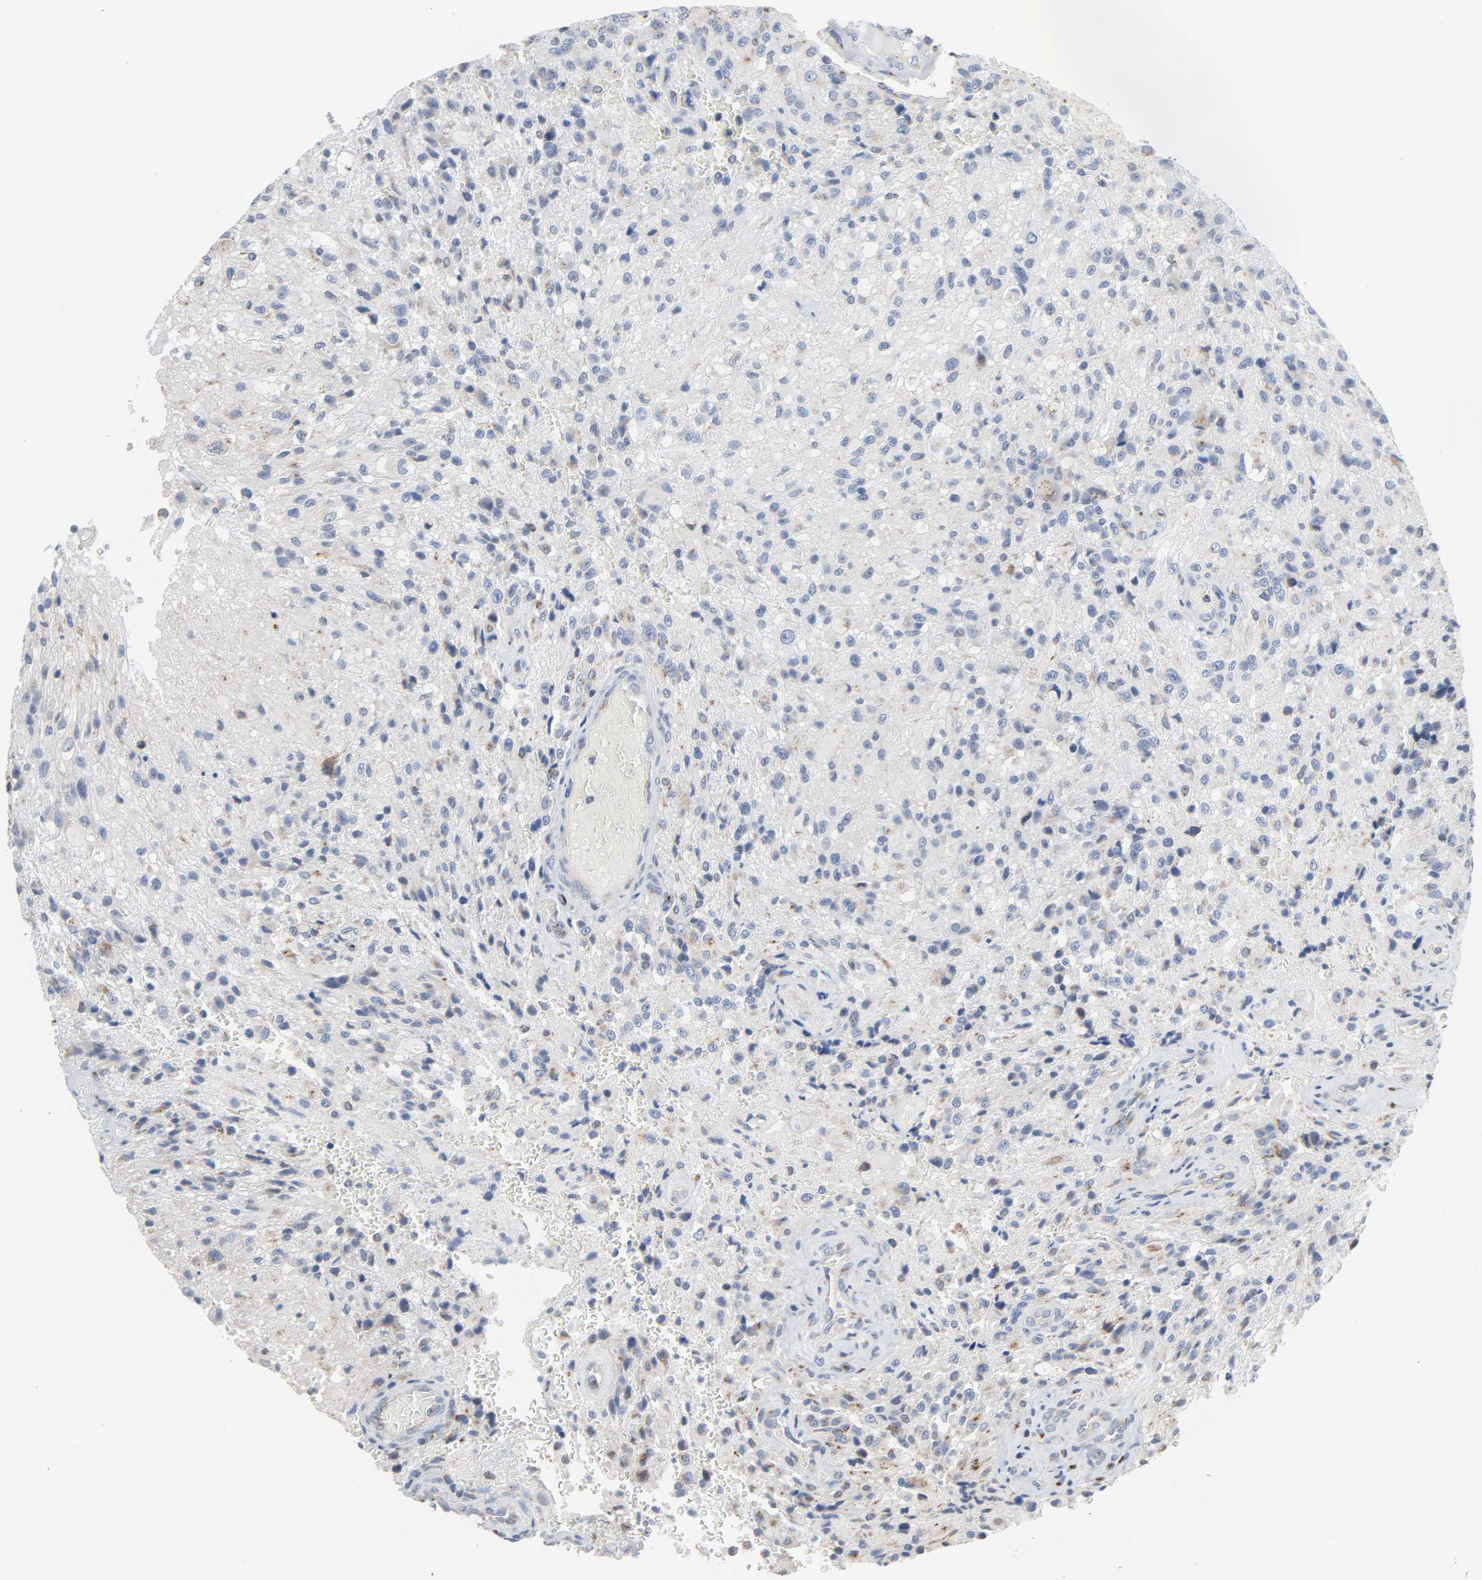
{"staining": {"intensity": "weak", "quantity": "<25%", "location": "cytoplasmic/membranous,nuclear"}, "tissue": "glioma", "cell_type": "Tumor cells", "image_type": "cancer", "snomed": [{"axis": "morphology", "description": "Normal tissue, NOS"}, {"axis": "morphology", "description": "Glioma, malignant, High grade"}, {"axis": "topography", "description": "Cerebral cortex"}], "caption": "Immunohistochemical staining of human glioma displays no significant expression in tumor cells.", "gene": "YIPF6", "patient": {"sex": "male", "age": 56}}